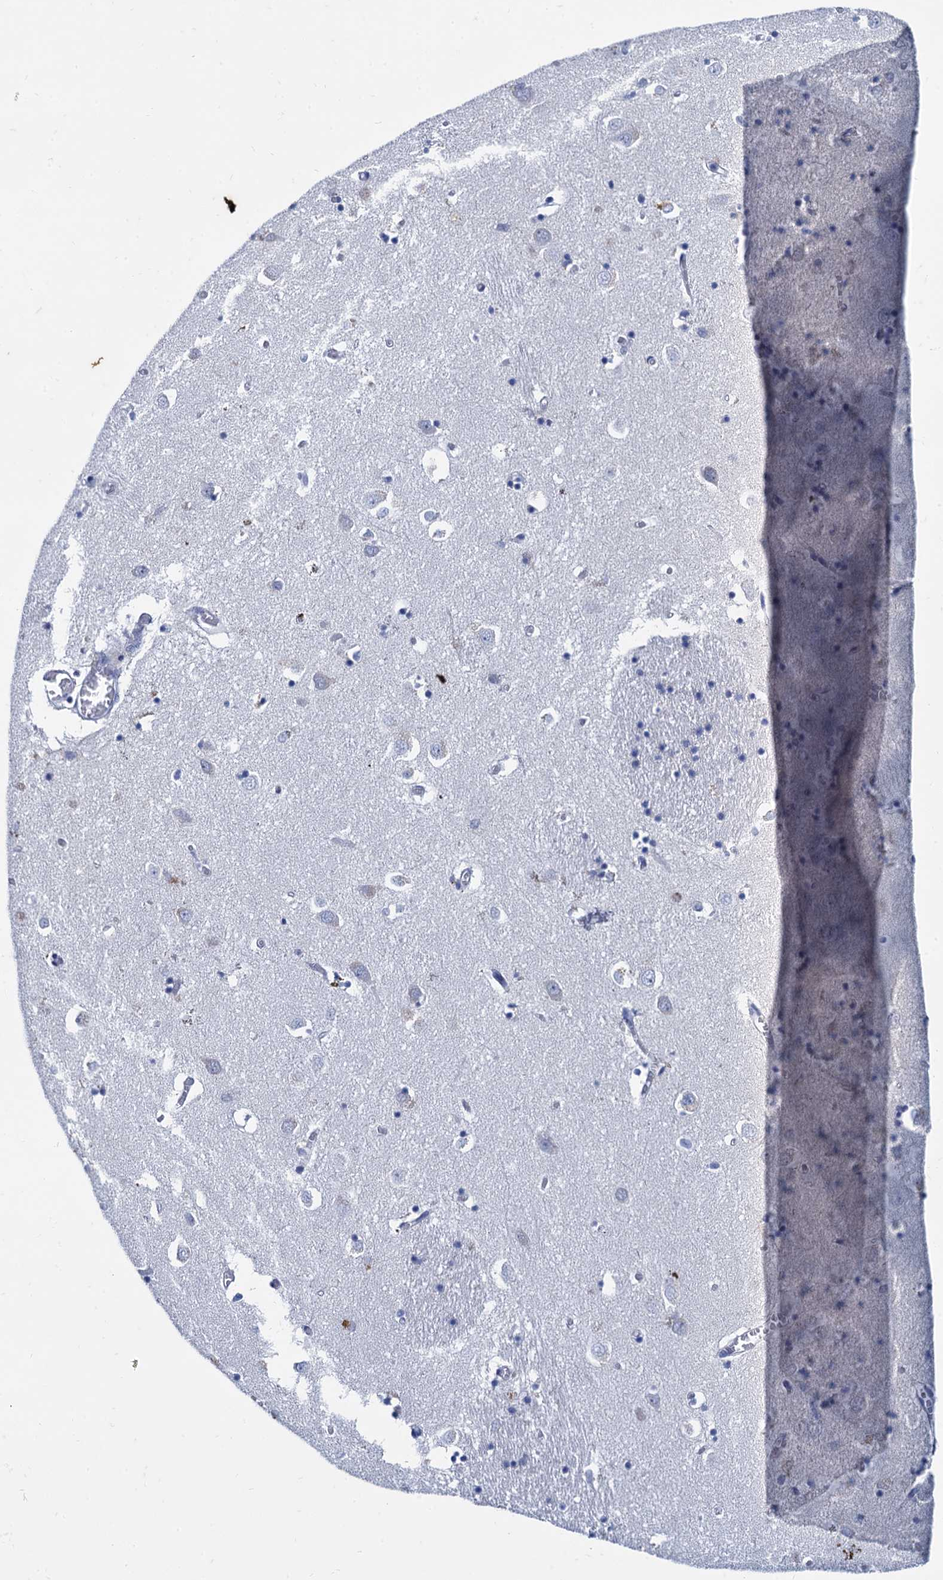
{"staining": {"intensity": "negative", "quantity": "none", "location": "none"}, "tissue": "caudate", "cell_type": "Glial cells", "image_type": "normal", "snomed": [{"axis": "morphology", "description": "Normal tissue, NOS"}, {"axis": "topography", "description": "Lateral ventricle wall"}], "caption": "Histopathology image shows no protein staining in glial cells of normal caudate.", "gene": "TMEM72", "patient": {"sex": "male", "age": 70}}